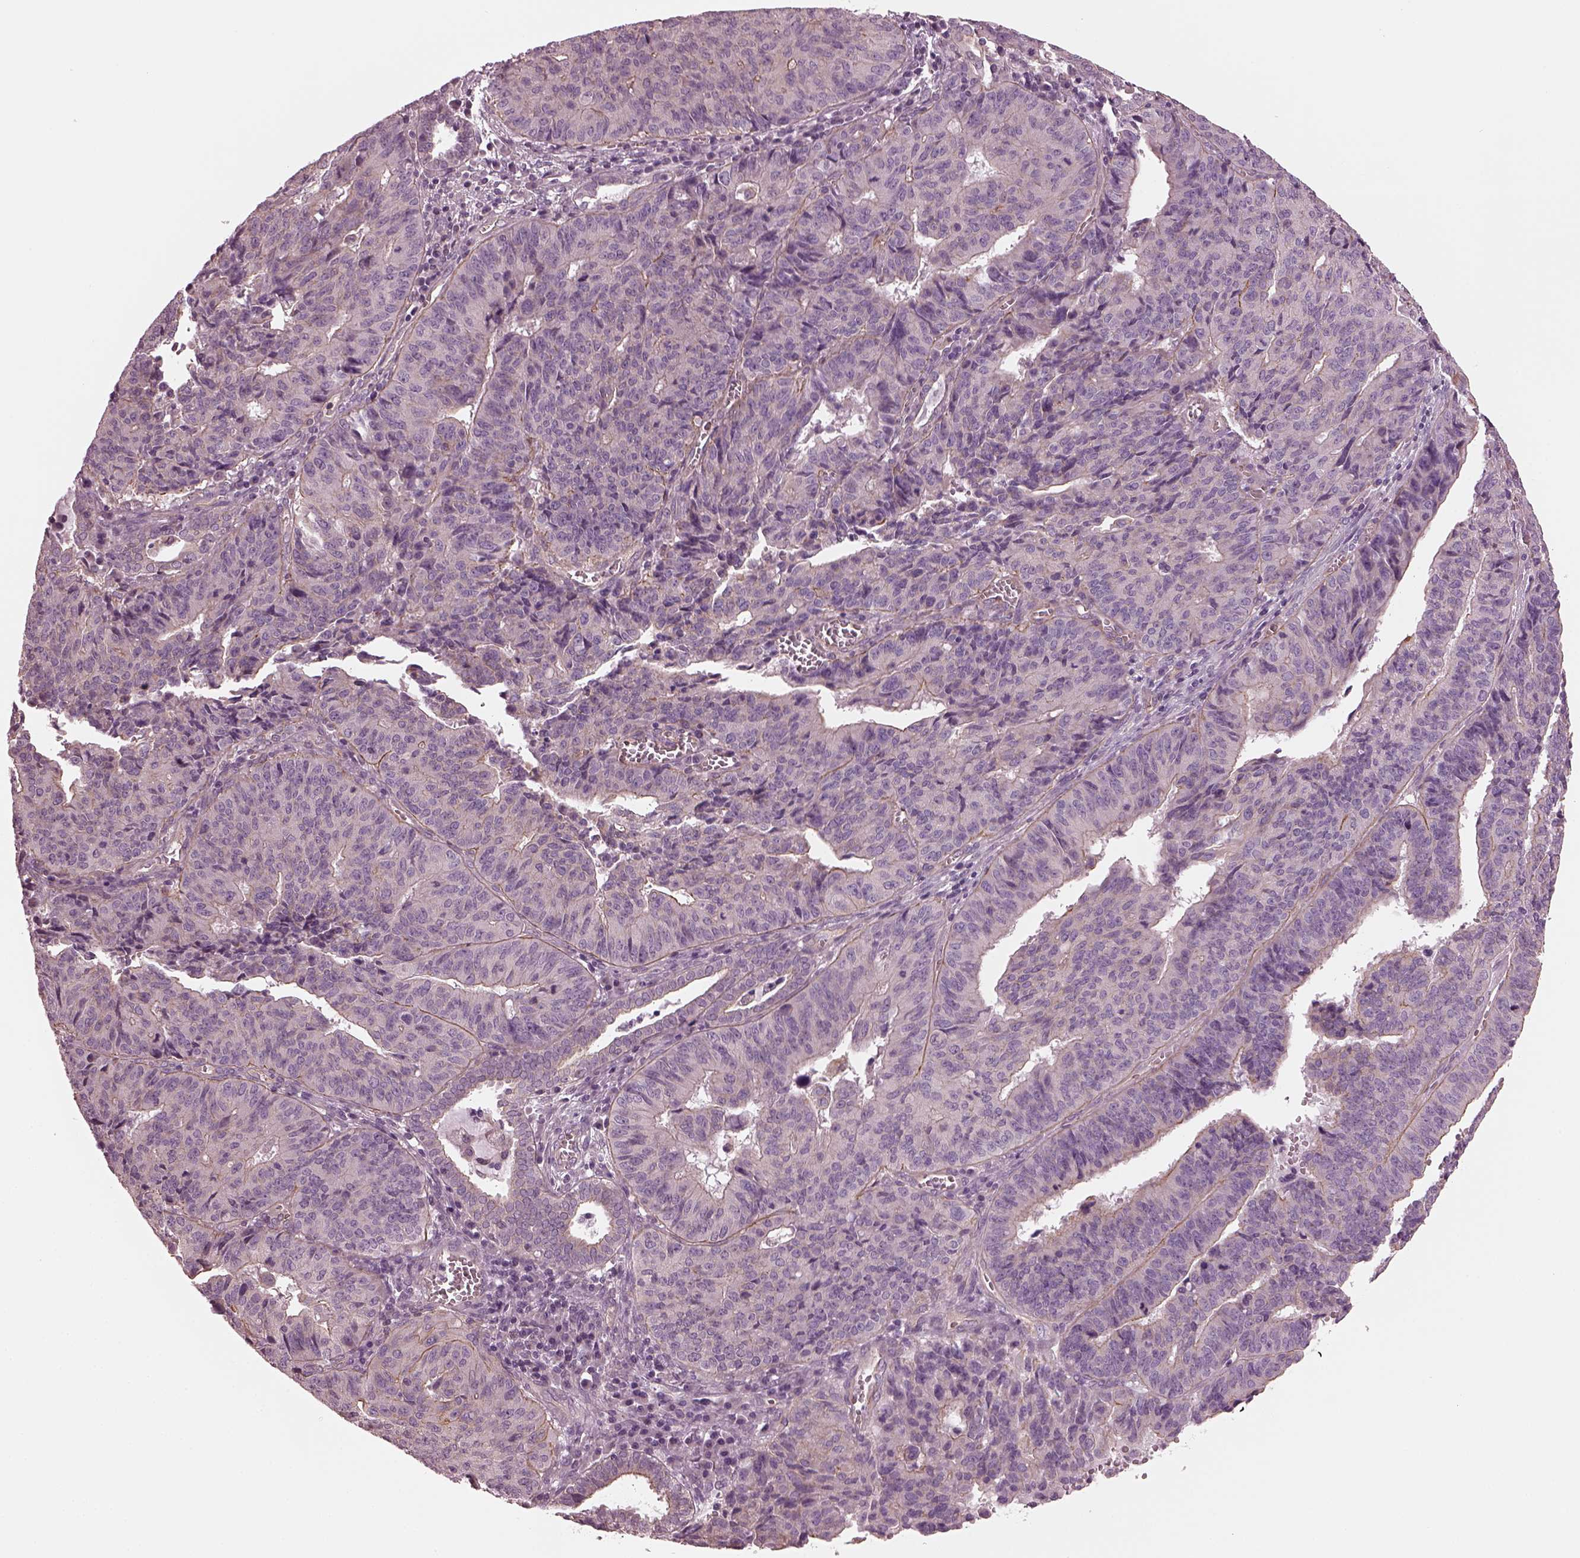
{"staining": {"intensity": "negative", "quantity": "none", "location": "none"}, "tissue": "endometrial cancer", "cell_type": "Tumor cells", "image_type": "cancer", "snomed": [{"axis": "morphology", "description": "Adenocarcinoma, NOS"}, {"axis": "topography", "description": "Endometrium"}], "caption": "There is no significant positivity in tumor cells of endometrial cancer (adenocarcinoma).", "gene": "ODAD1", "patient": {"sex": "female", "age": 65}}